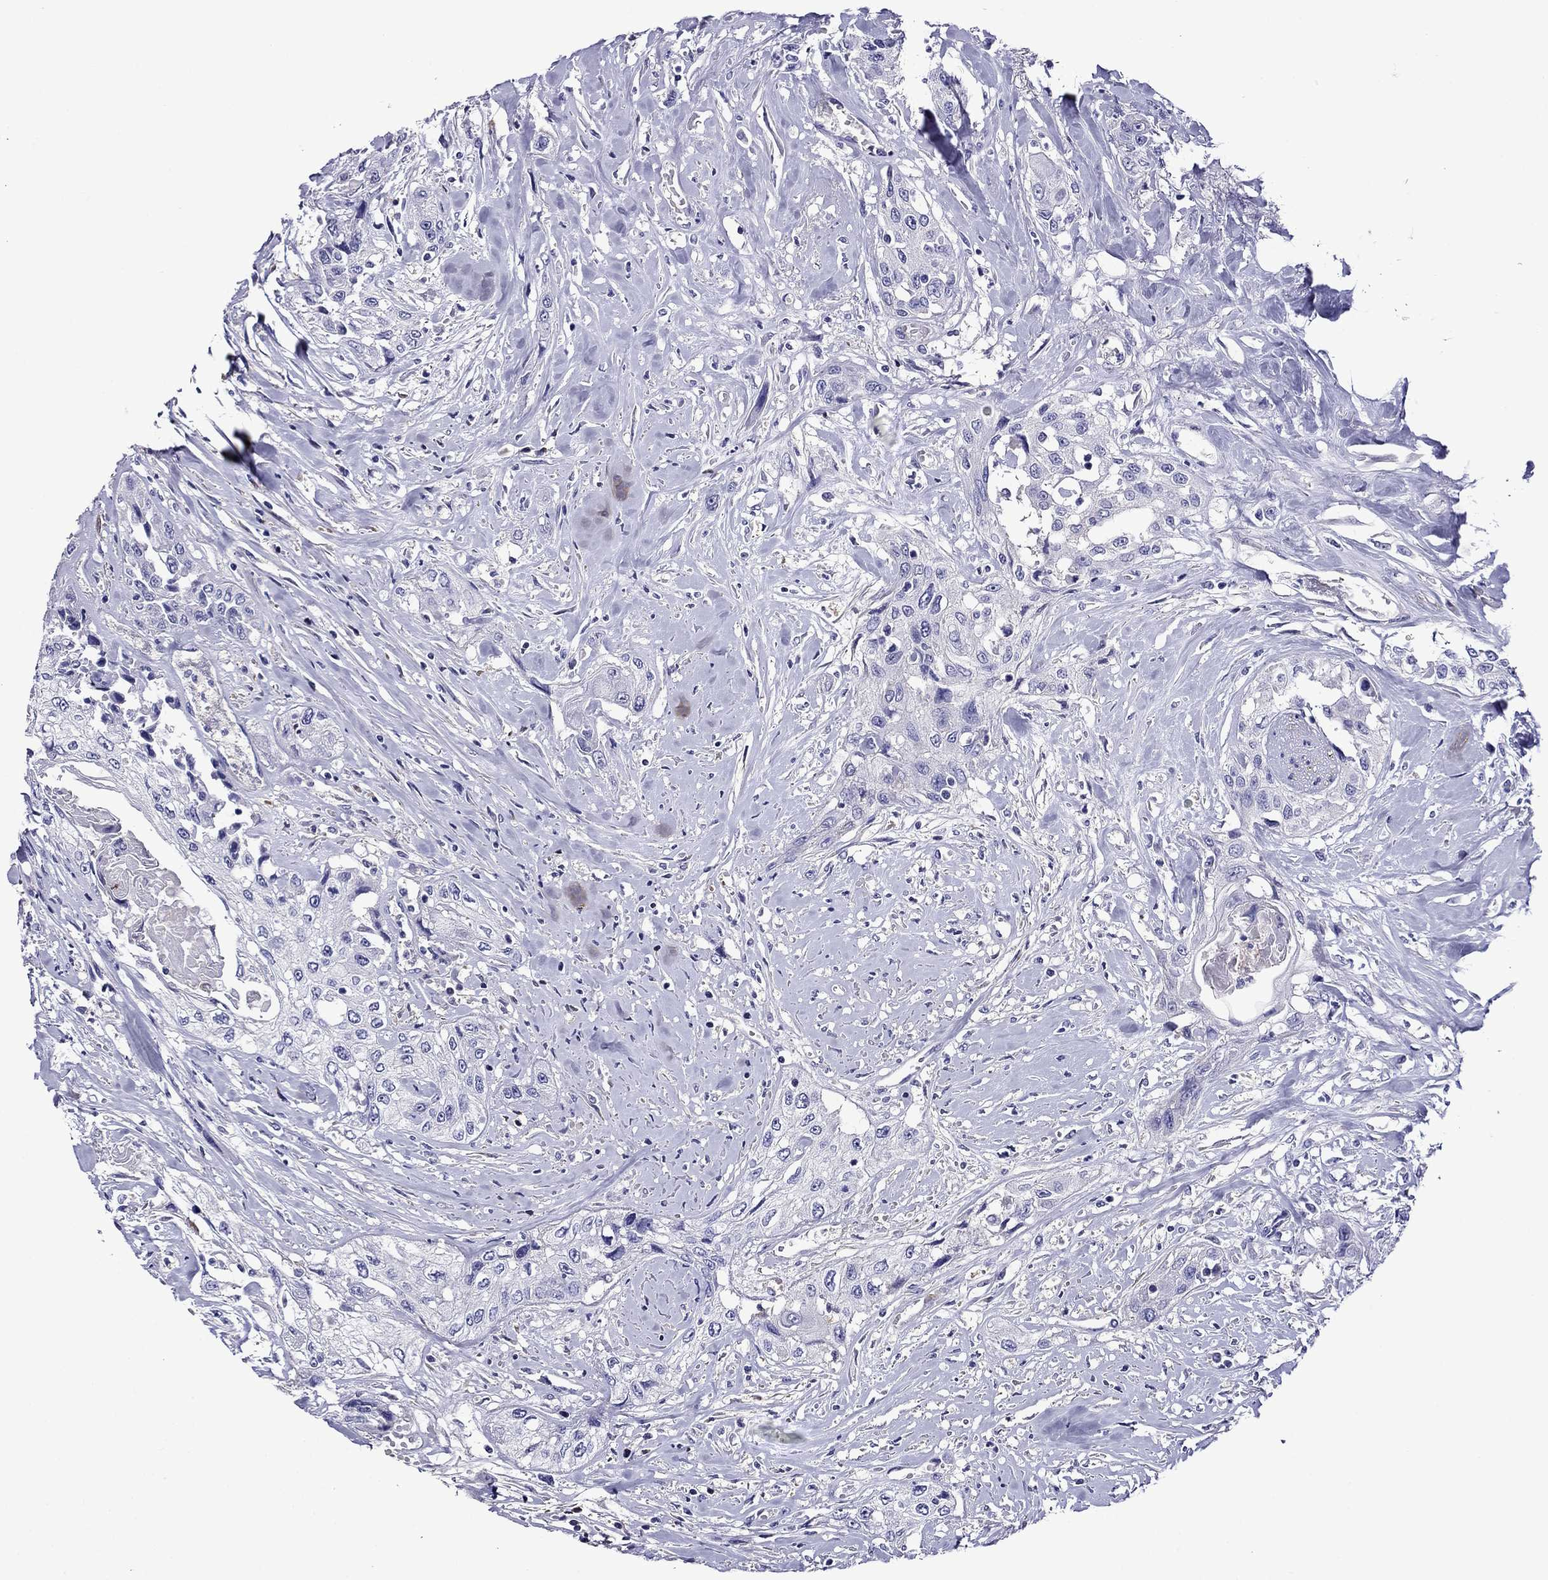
{"staining": {"intensity": "negative", "quantity": "none", "location": "none"}, "tissue": "head and neck cancer", "cell_type": "Tumor cells", "image_type": "cancer", "snomed": [{"axis": "morphology", "description": "Normal tissue, NOS"}, {"axis": "morphology", "description": "Squamous cell carcinoma, NOS"}, {"axis": "topography", "description": "Oral tissue"}, {"axis": "topography", "description": "Peripheral nerve tissue"}, {"axis": "topography", "description": "Head-Neck"}], "caption": "Tumor cells show no significant protein staining in head and neck cancer (squamous cell carcinoma).", "gene": "SCG2", "patient": {"sex": "female", "age": 59}}